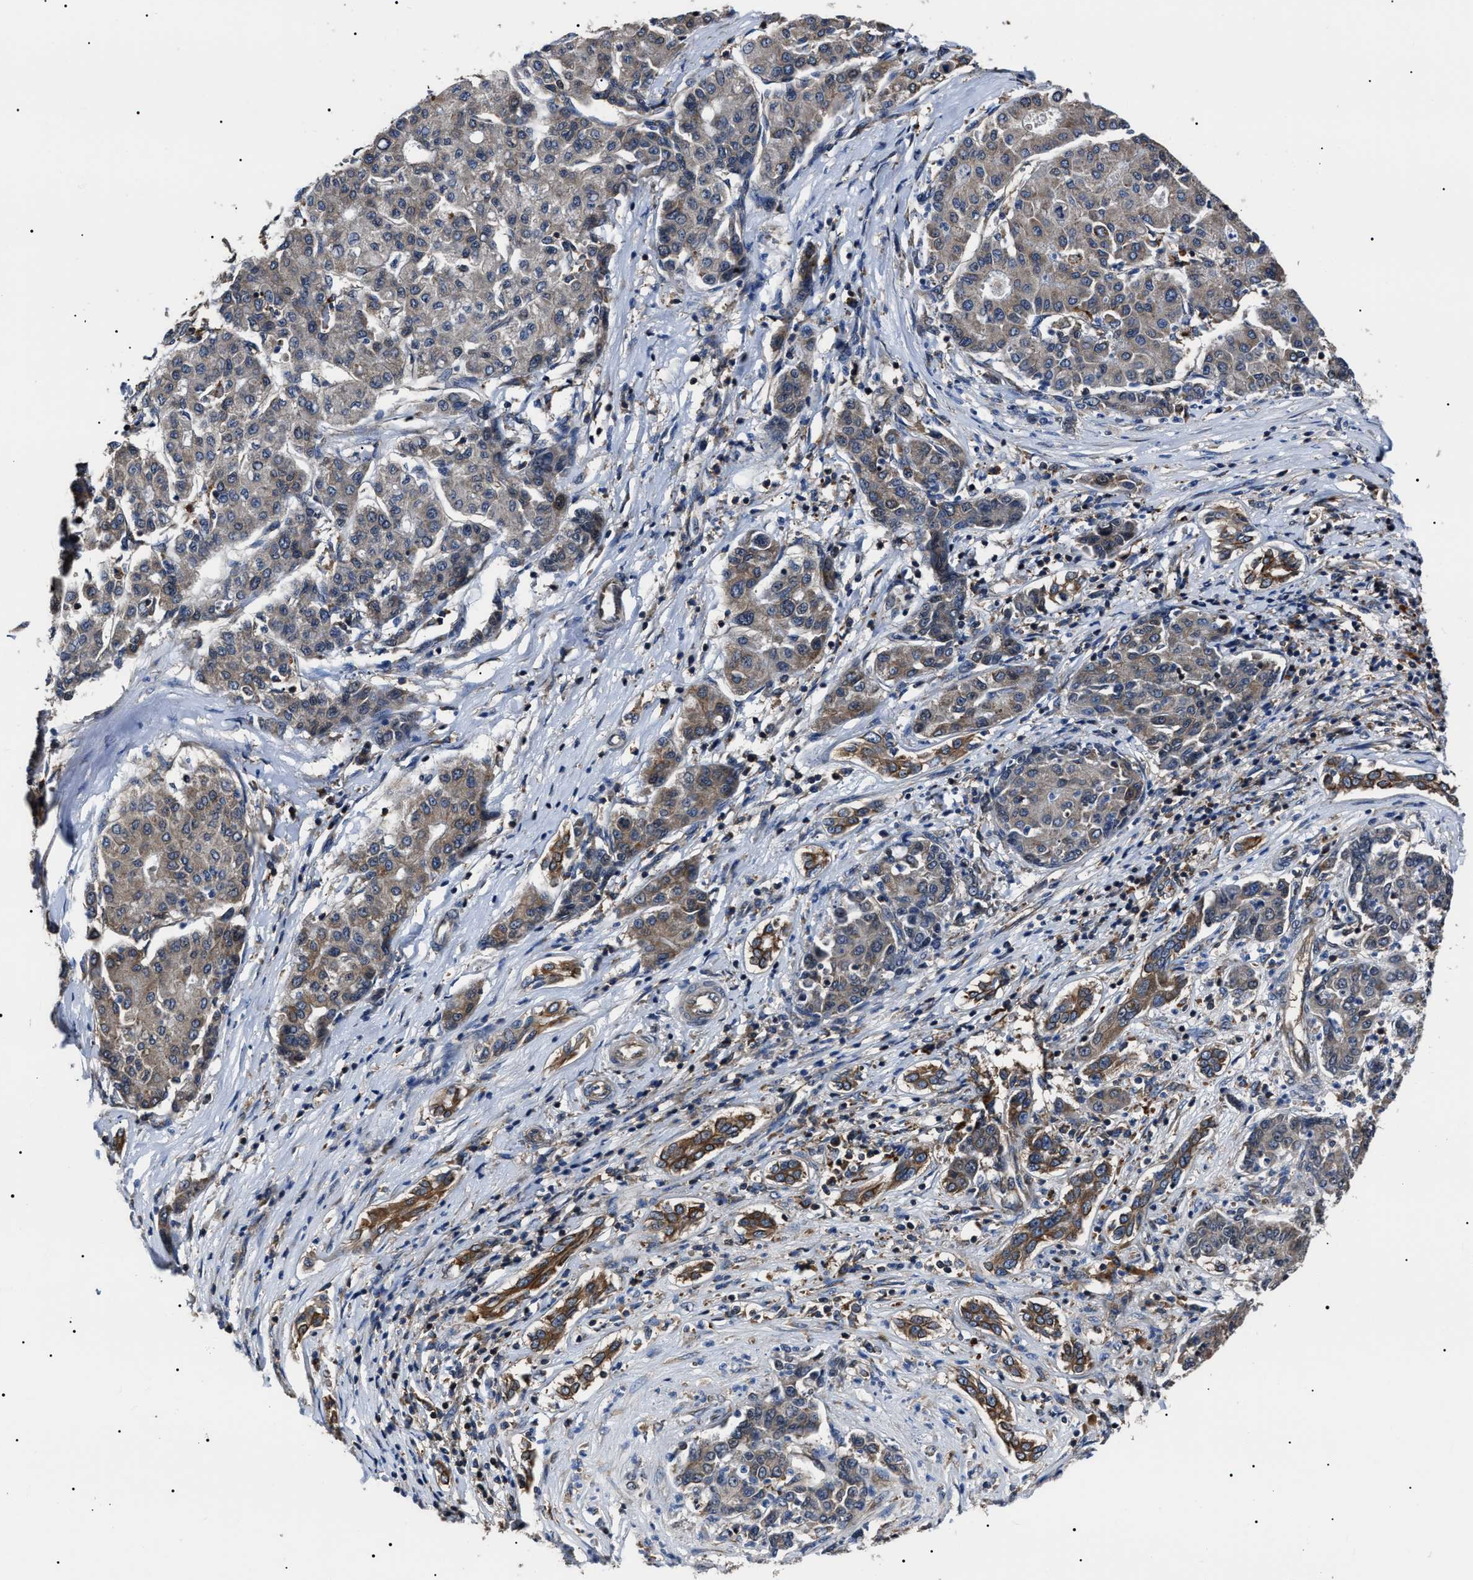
{"staining": {"intensity": "weak", "quantity": "25%-75%", "location": "cytoplasmic/membranous"}, "tissue": "liver cancer", "cell_type": "Tumor cells", "image_type": "cancer", "snomed": [{"axis": "morphology", "description": "Carcinoma, Hepatocellular, NOS"}, {"axis": "topography", "description": "Liver"}], "caption": "Liver cancer (hepatocellular carcinoma) was stained to show a protein in brown. There is low levels of weak cytoplasmic/membranous expression in about 25%-75% of tumor cells. (DAB = brown stain, brightfield microscopy at high magnification).", "gene": "CCT8", "patient": {"sex": "male", "age": 65}}